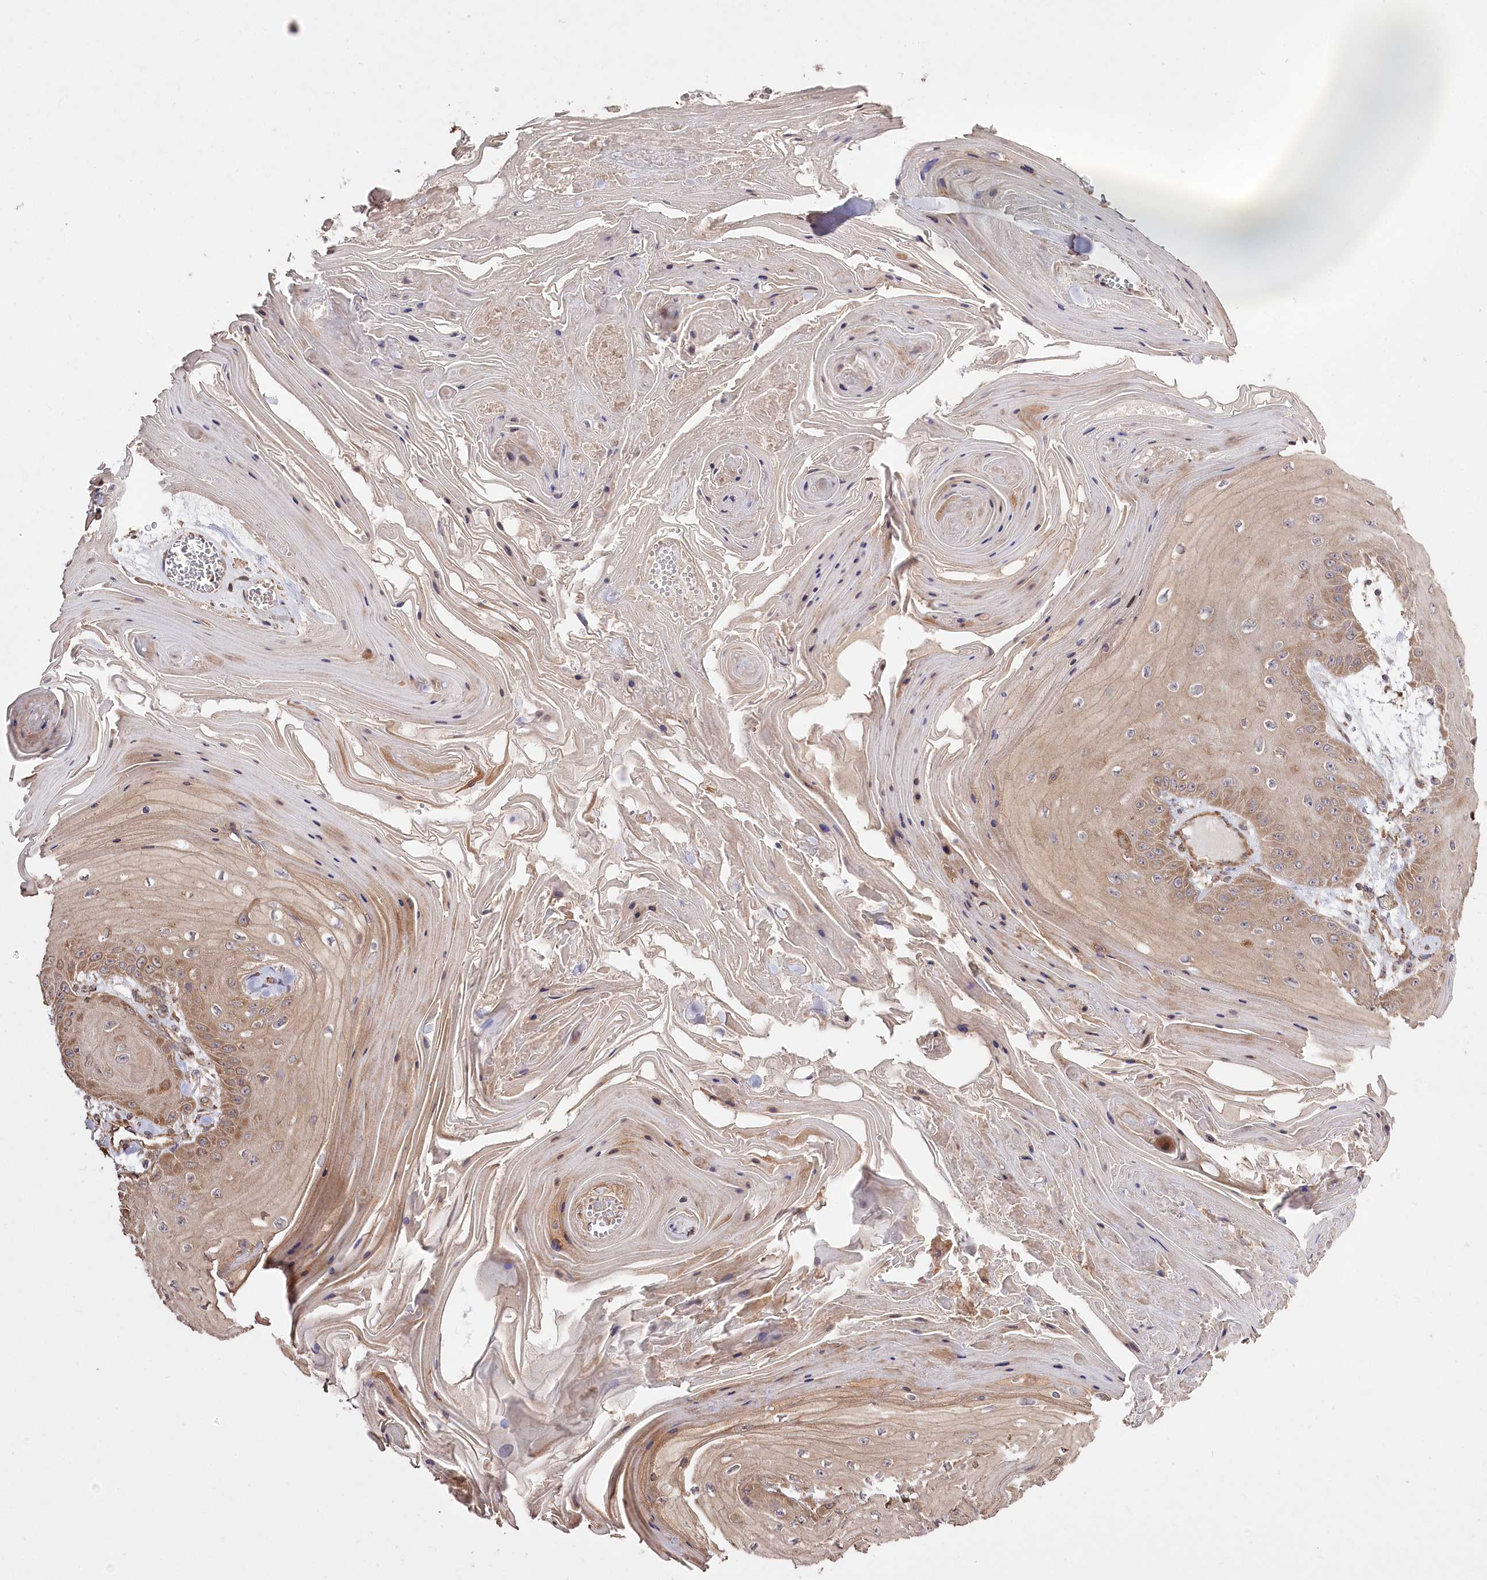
{"staining": {"intensity": "moderate", "quantity": ">75%", "location": "cytoplasmic/membranous"}, "tissue": "skin cancer", "cell_type": "Tumor cells", "image_type": "cancer", "snomed": [{"axis": "morphology", "description": "Squamous cell carcinoma, NOS"}, {"axis": "topography", "description": "Skin"}], "caption": "Skin cancer (squamous cell carcinoma) stained with IHC displays moderate cytoplasmic/membranous staining in about >75% of tumor cells.", "gene": "PRSS53", "patient": {"sex": "male", "age": 74}}